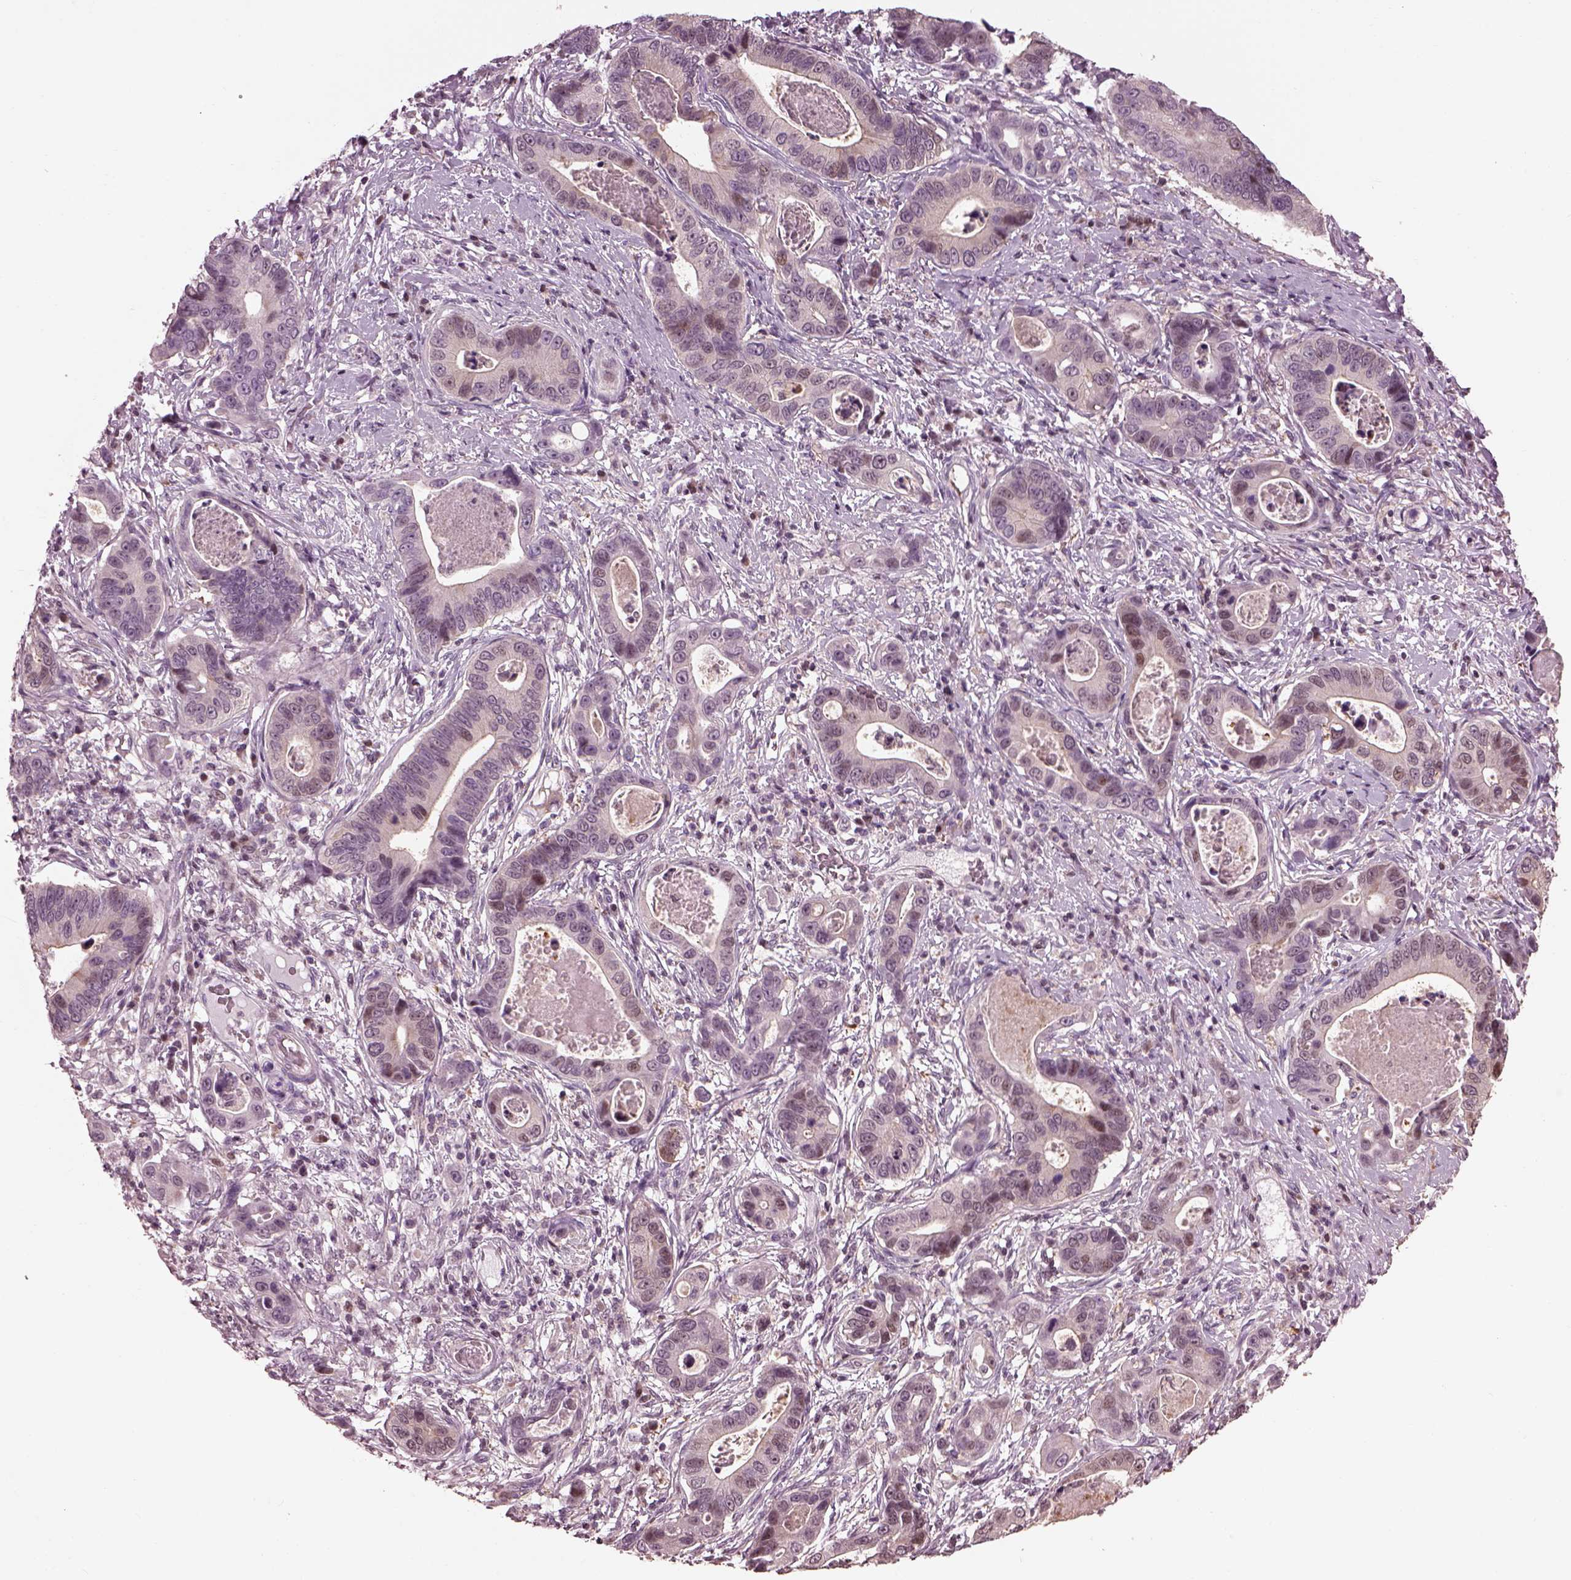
{"staining": {"intensity": "weak", "quantity": "<25%", "location": "cytoplasmic/membranous,nuclear"}, "tissue": "stomach cancer", "cell_type": "Tumor cells", "image_type": "cancer", "snomed": [{"axis": "morphology", "description": "Adenocarcinoma, NOS"}, {"axis": "topography", "description": "Stomach"}], "caption": "High power microscopy micrograph of an immunohistochemistry micrograph of stomach cancer (adenocarcinoma), revealing no significant staining in tumor cells.", "gene": "BFSP1", "patient": {"sex": "male", "age": 84}}